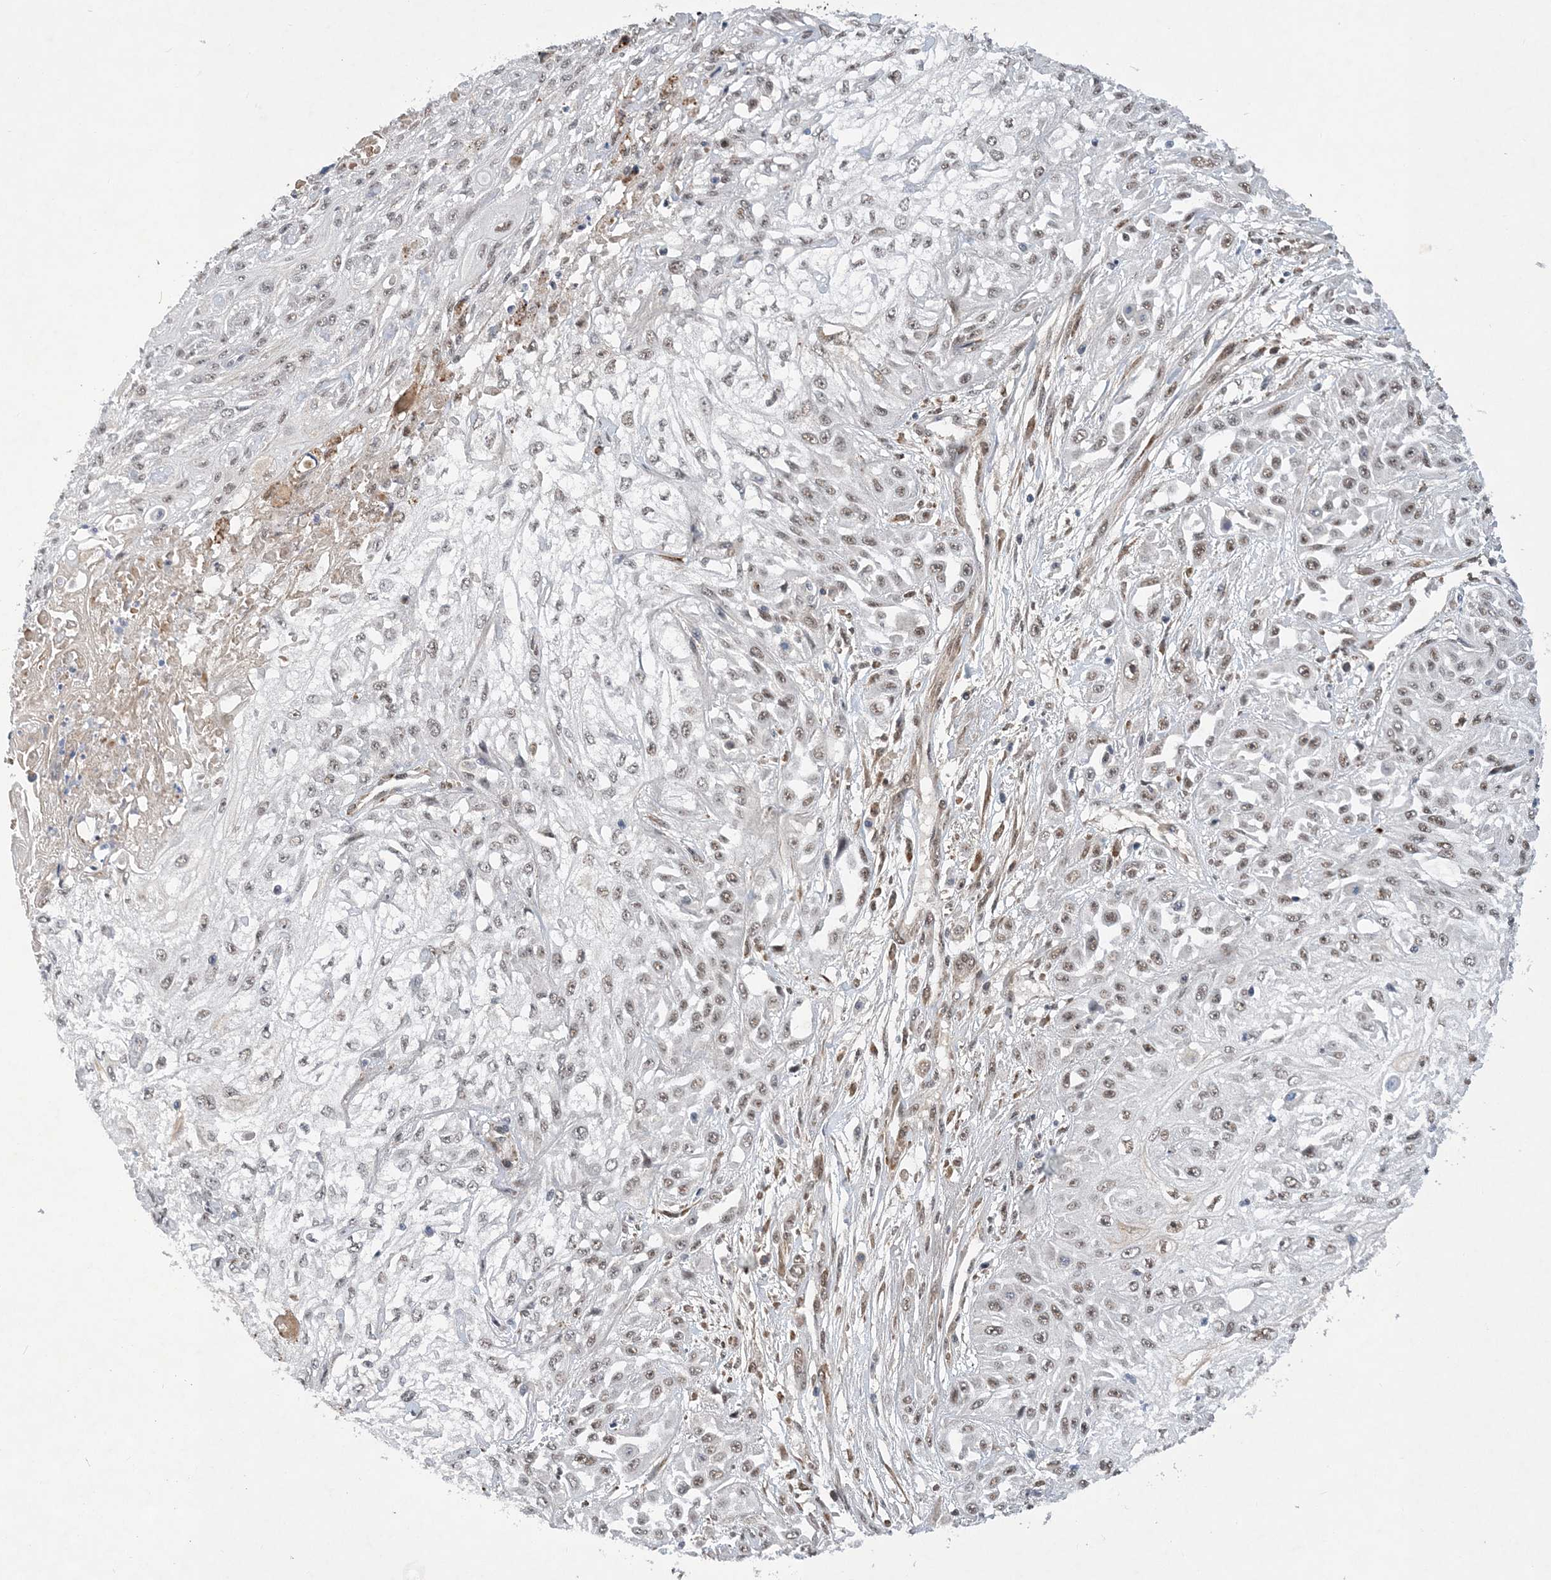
{"staining": {"intensity": "moderate", "quantity": ">75%", "location": "nuclear"}, "tissue": "skin cancer", "cell_type": "Tumor cells", "image_type": "cancer", "snomed": [{"axis": "morphology", "description": "Squamous cell carcinoma, NOS"}, {"axis": "morphology", "description": "Squamous cell carcinoma, metastatic, NOS"}, {"axis": "topography", "description": "Skin"}, {"axis": "topography", "description": "Lymph node"}], "caption": "The histopathology image exhibits immunohistochemical staining of metastatic squamous cell carcinoma (skin). There is moderate nuclear expression is seen in approximately >75% of tumor cells.", "gene": "FAM217A", "patient": {"sex": "male", "age": 75}}